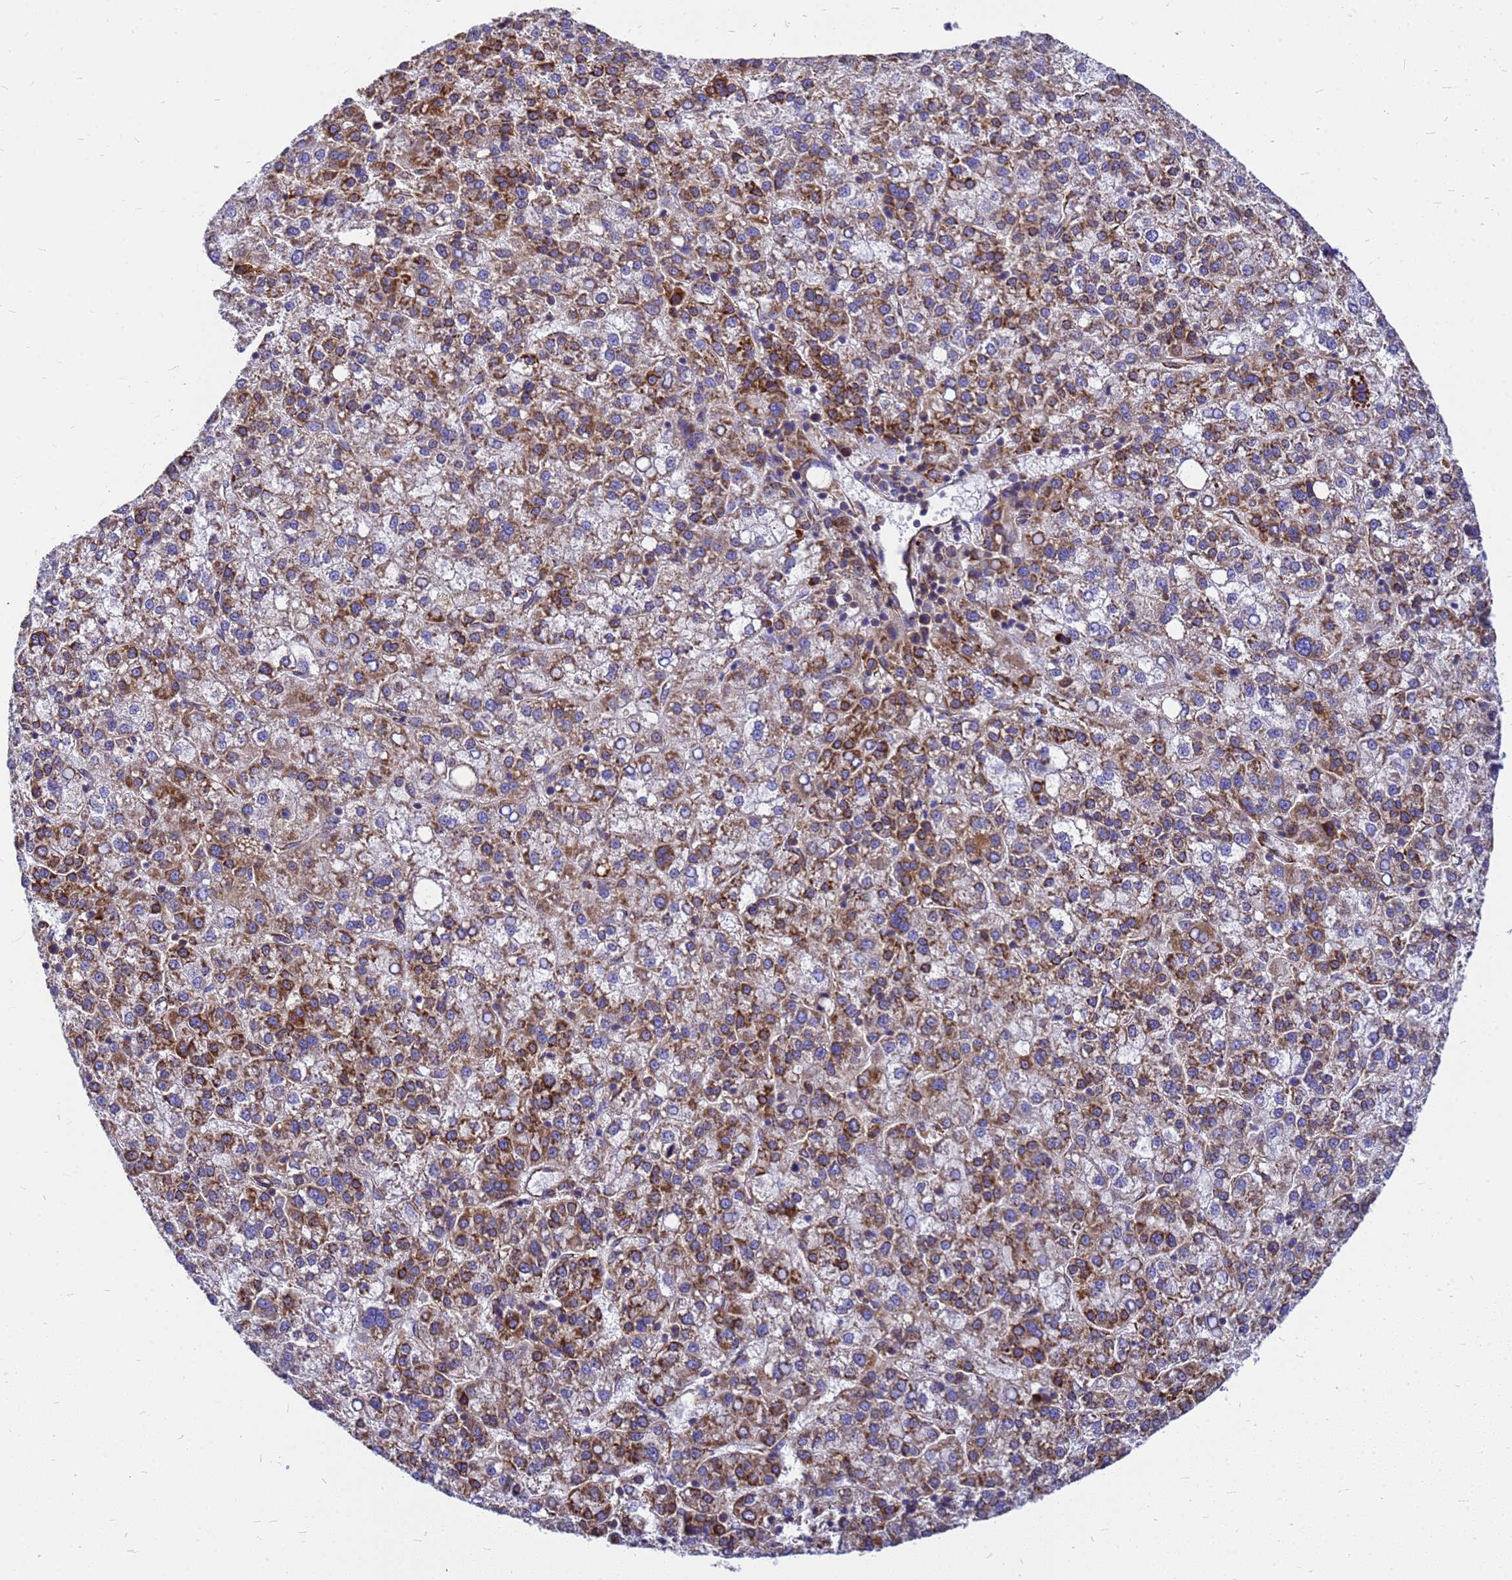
{"staining": {"intensity": "moderate", "quantity": ">75%", "location": "cytoplasmic/membranous"}, "tissue": "liver cancer", "cell_type": "Tumor cells", "image_type": "cancer", "snomed": [{"axis": "morphology", "description": "Carcinoma, Hepatocellular, NOS"}, {"axis": "topography", "description": "Liver"}], "caption": "A histopathology image of hepatocellular carcinoma (liver) stained for a protein displays moderate cytoplasmic/membranous brown staining in tumor cells.", "gene": "EEF1D", "patient": {"sex": "female", "age": 58}}